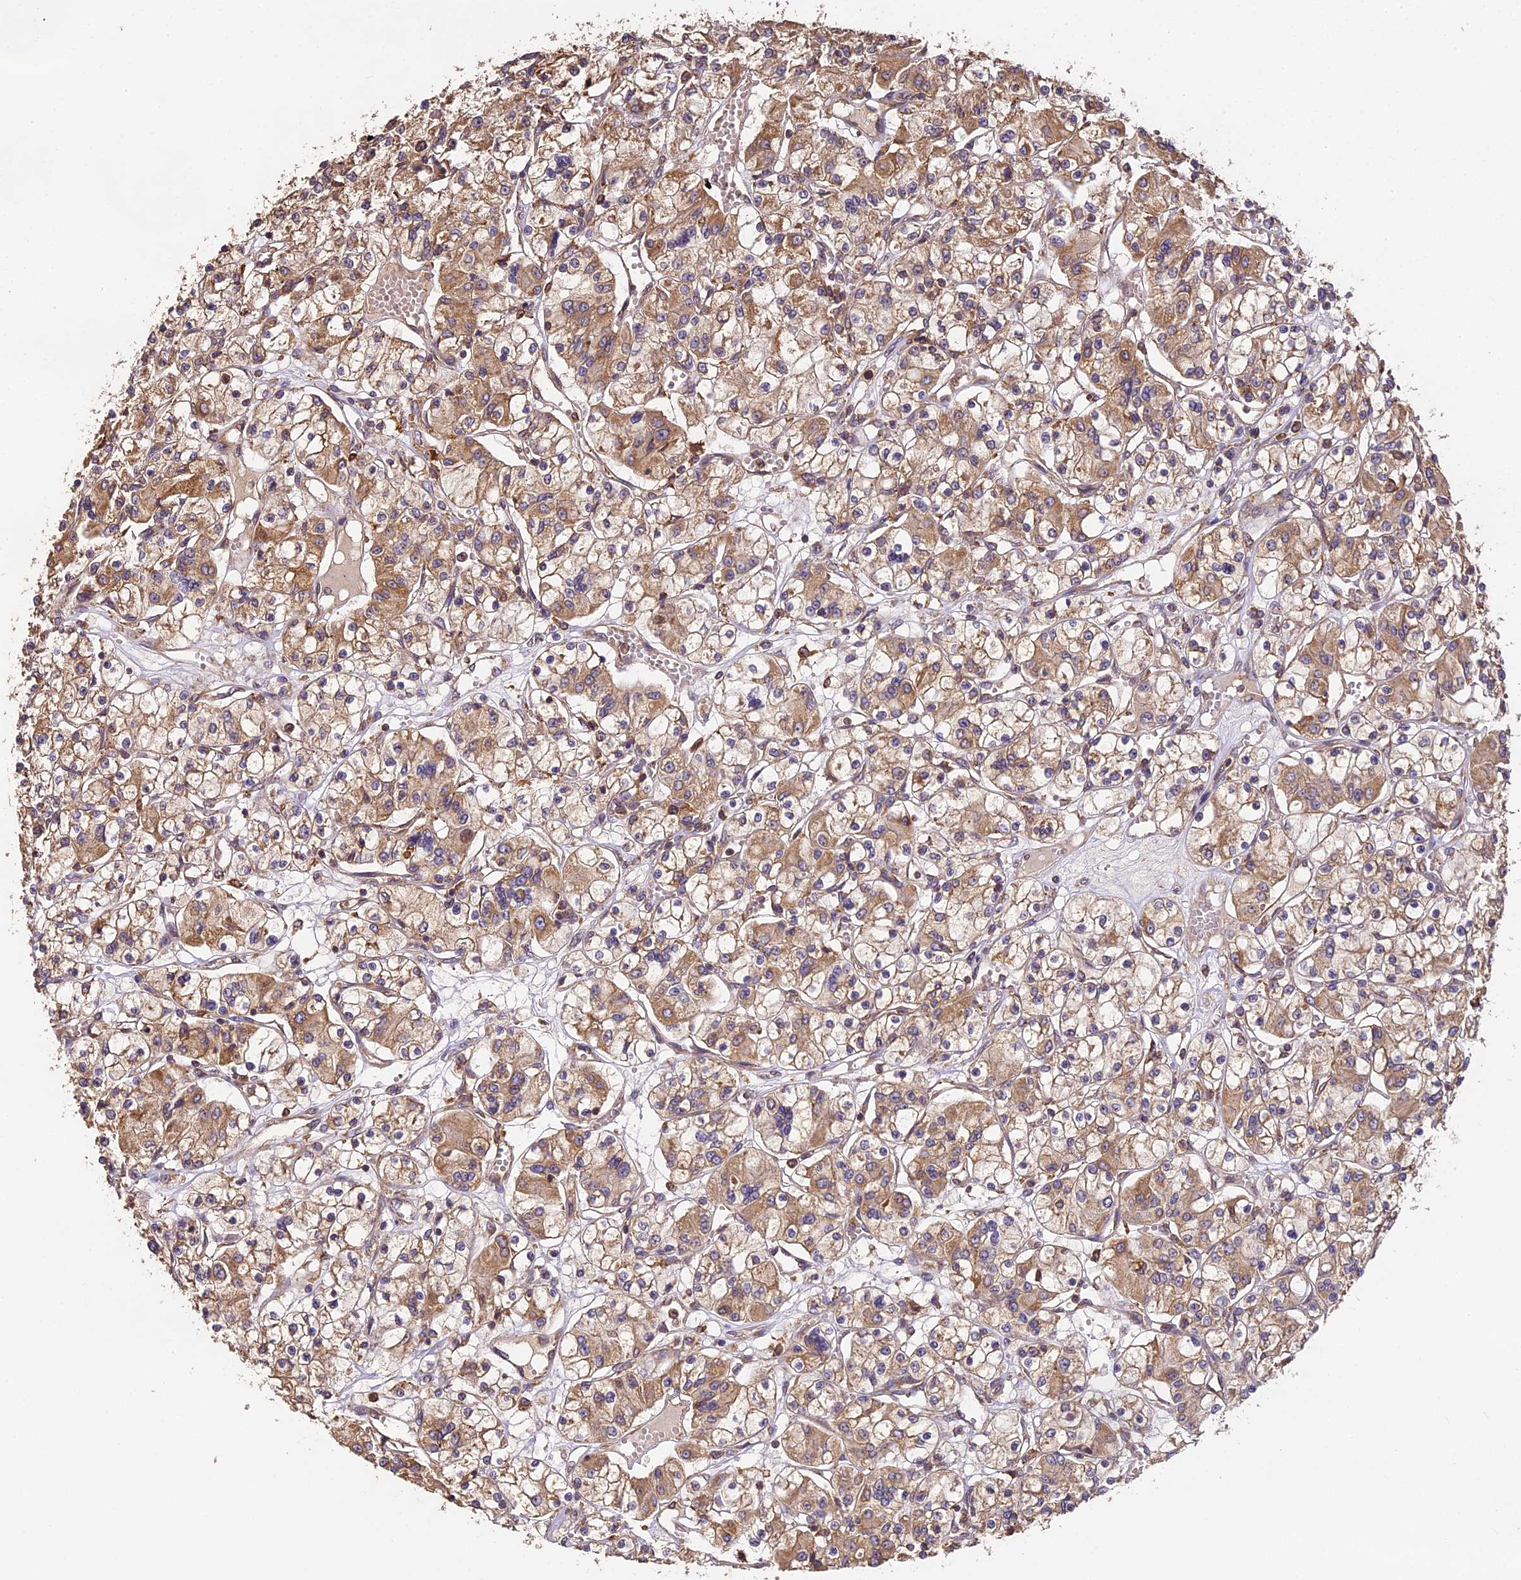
{"staining": {"intensity": "moderate", "quantity": ">75%", "location": "cytoplasmic/membranous"}, "tissue": "renal cancer", "cell_type": "Tumor cells", "image_type": "cancer", "snomed": [{"axis": "morphology", "description": "Adenocarcinoma, NOS"}, {"axis": "topography", "description": "Kidney"}], "caption": "Protein expression analysis of renal cancer (adenocarcinoma) reveals moderate cytoplasmic/membranous positivity in approximately >75% of tumor cells.", "gene": "BRAP", "patient": {"sex": "female", "age": 59}}